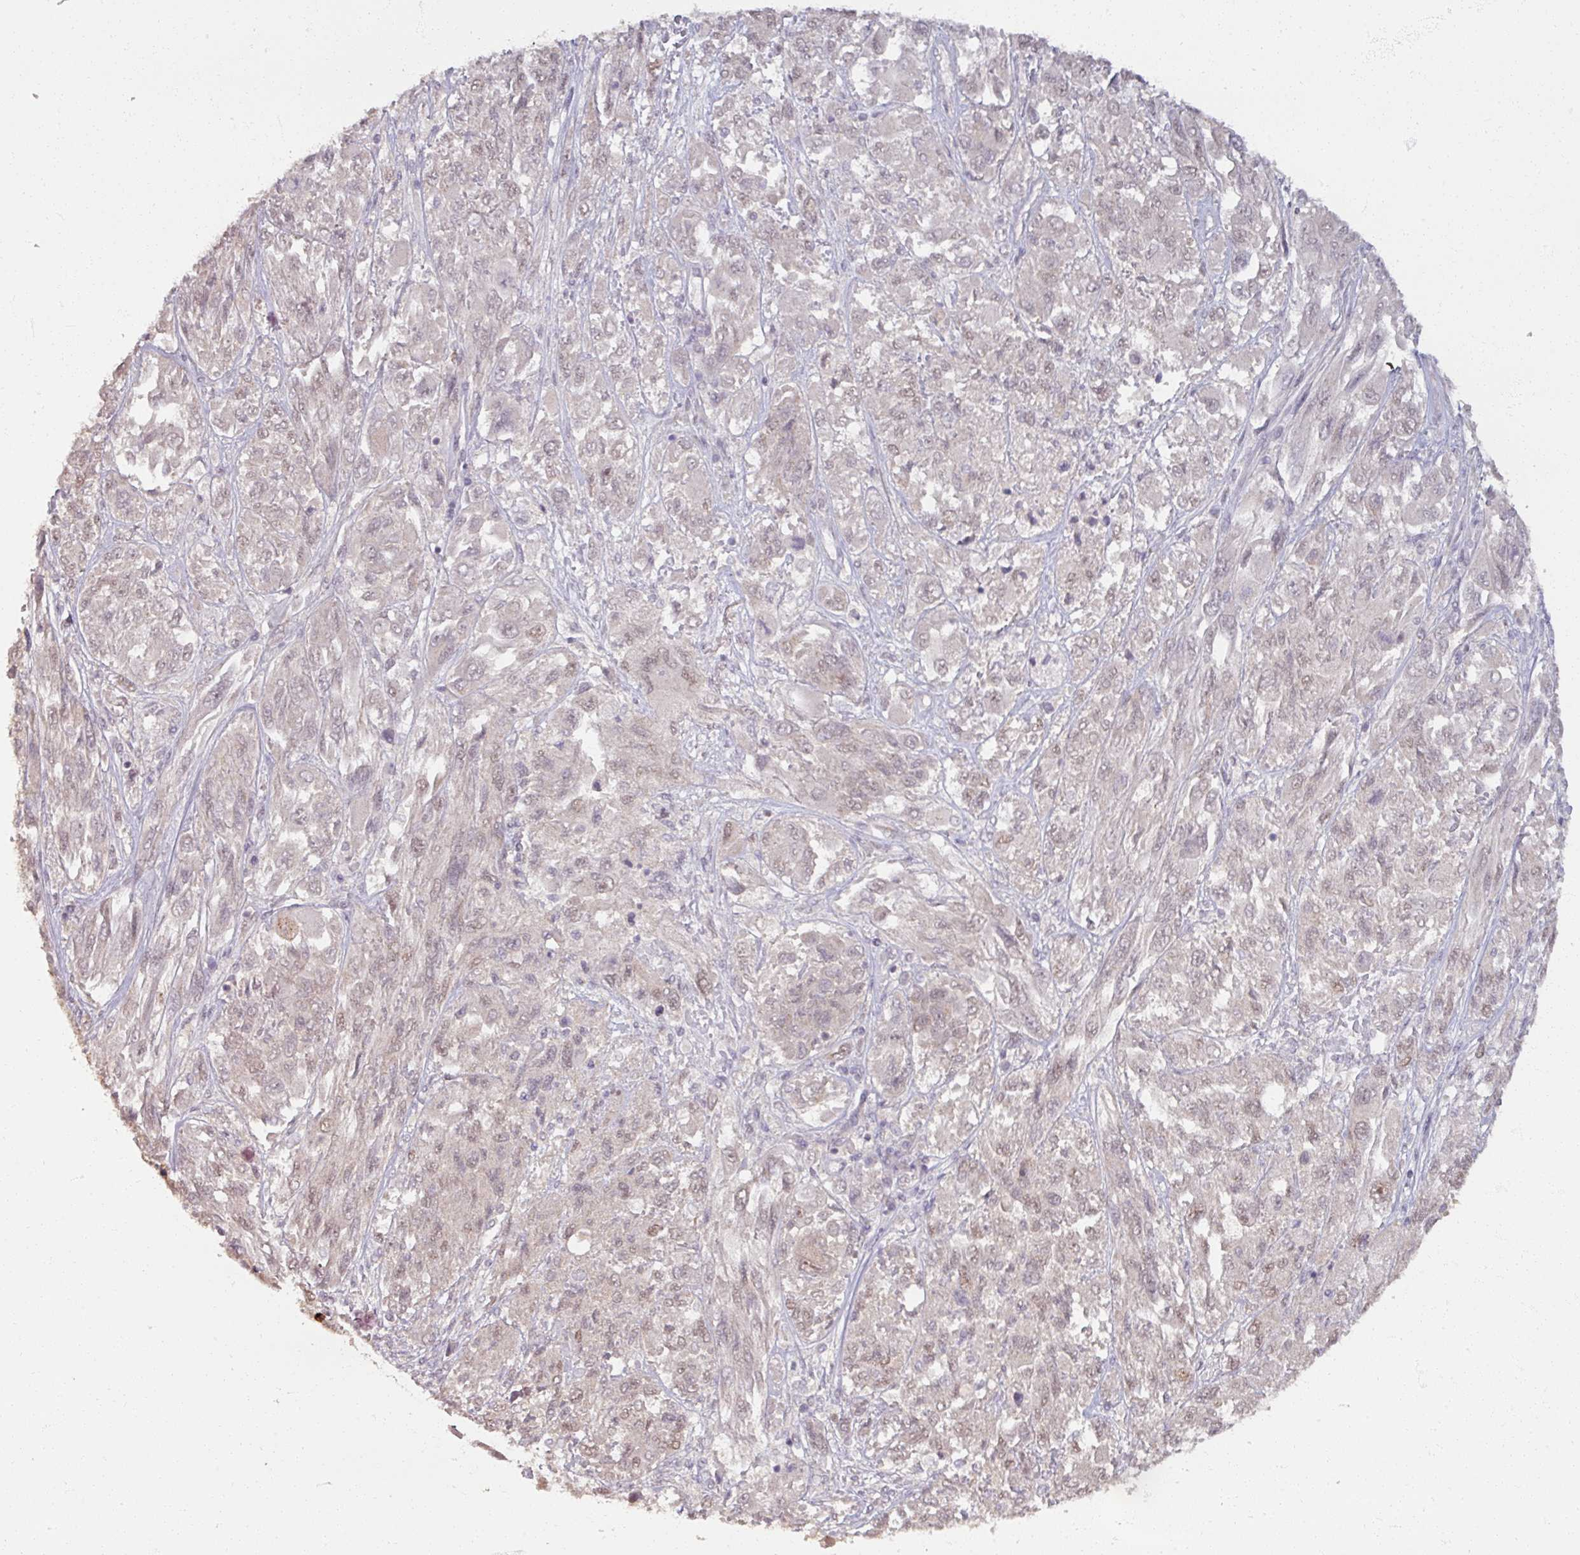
{"staining": {"intensity": "negative", "quantity": "none", "location": "none"}, "tissue": "melanoma", "cell_type": "Tumor cells", "image_type": "cancer", "snomed": [{"axis": "morphology", "description": "Malignant melanoma, NOS"}, {"axis": "topography", "description": "Skin"}], "caption": "Tumor cells are negative for brown protein staining in malignant melanoma.", "gene": "SOX11", "patient": {"sex": "female", "age": 91}}